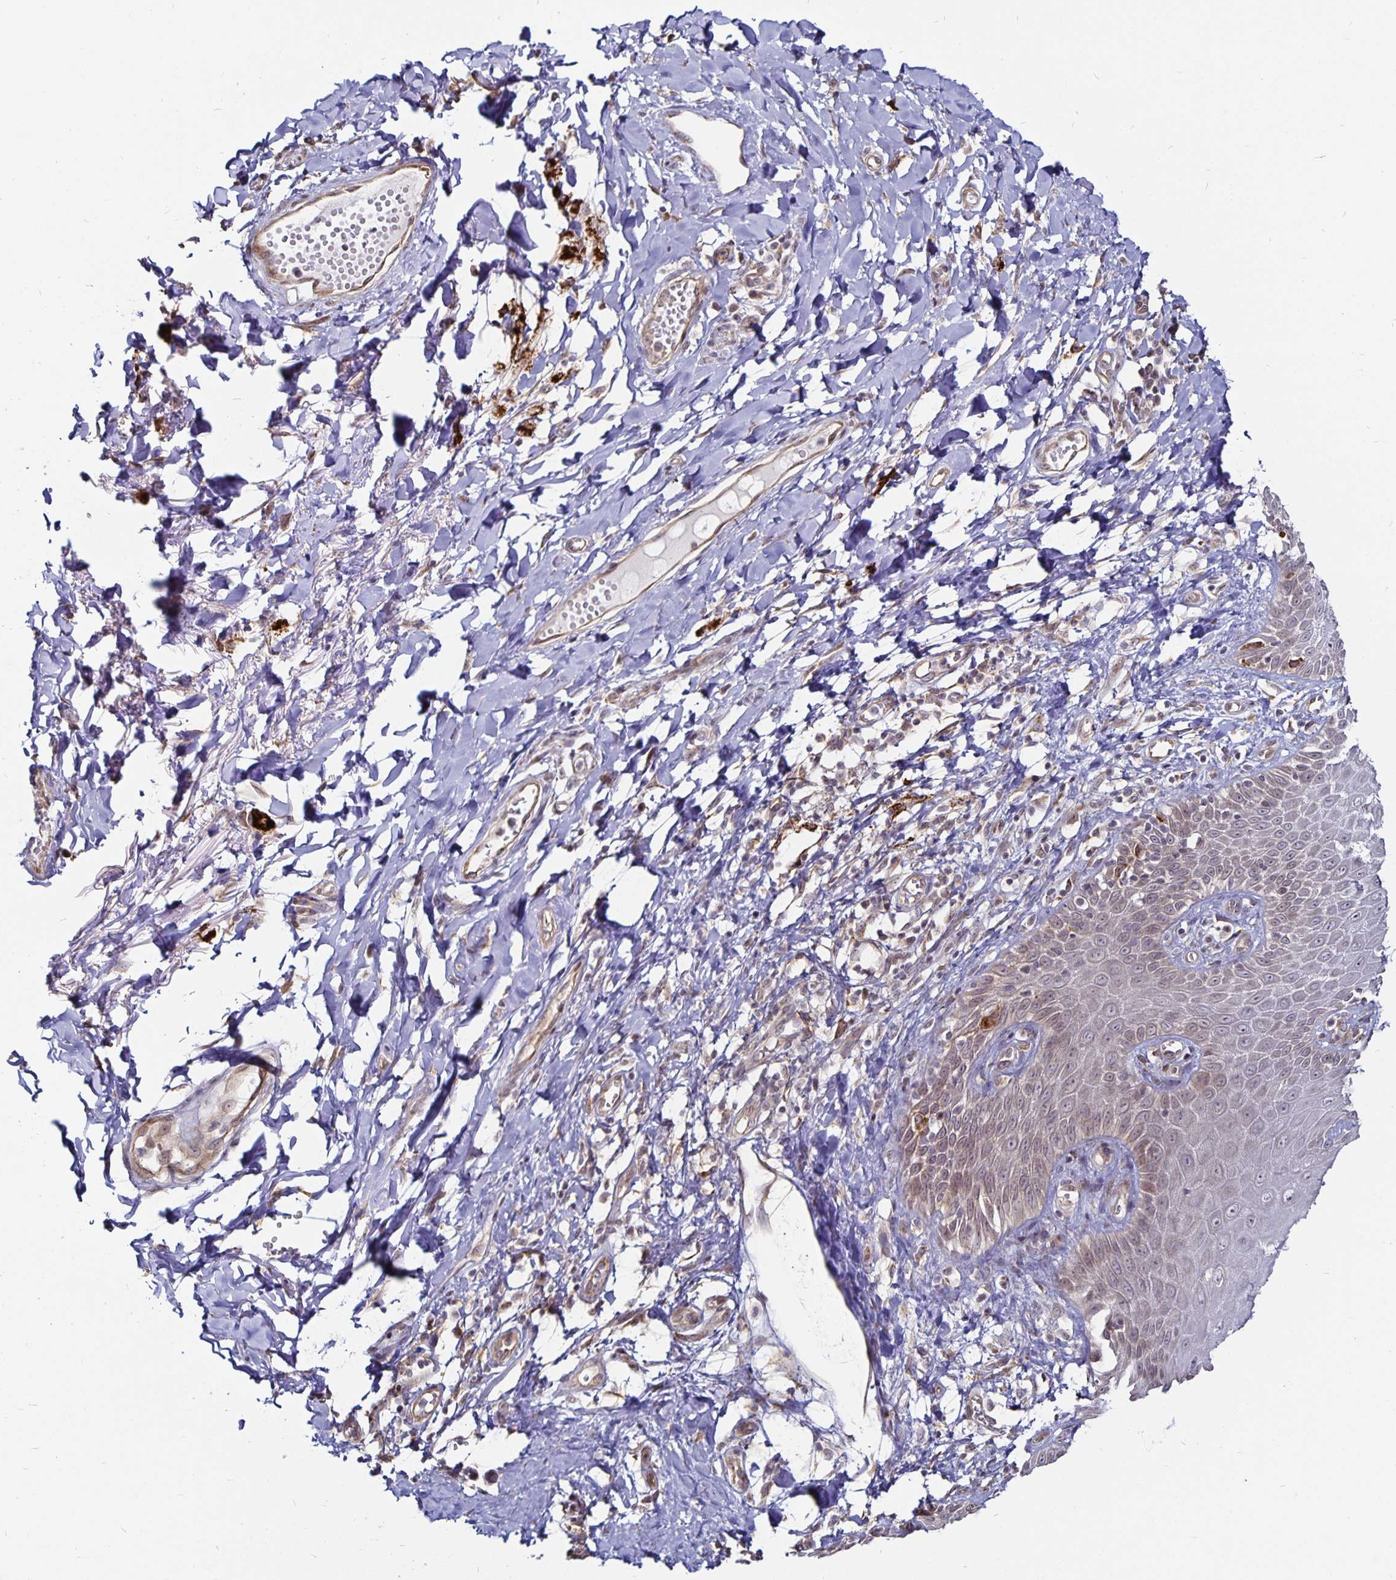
{"staining": {"intensity": "weak", "quantity": "25%-75%", "location": "cytoplasmic/membranous,nuclear"}, "tissue": "skin", "cell_type": "Epidermal cells", "image_type": "normal", "snomed": [{"axis": "morphology", "description": "Normal tissue, NOS"}, {"axis": "topography", "description": "Anal"}, {"axis": "topography", "description": "Peripheral nerve tissue"}], "caption": "A brown stain highlights weak cytoplasmic/membranous,nuclear staining of a protein in epidermal cells of unremarkable skin. (DAB (3,3'-diaminobenzidine) IHC with brightfield microscopy, high magnification).", "gene": "CYP27A1", "patient": {"sex": "male", "age": 78}}